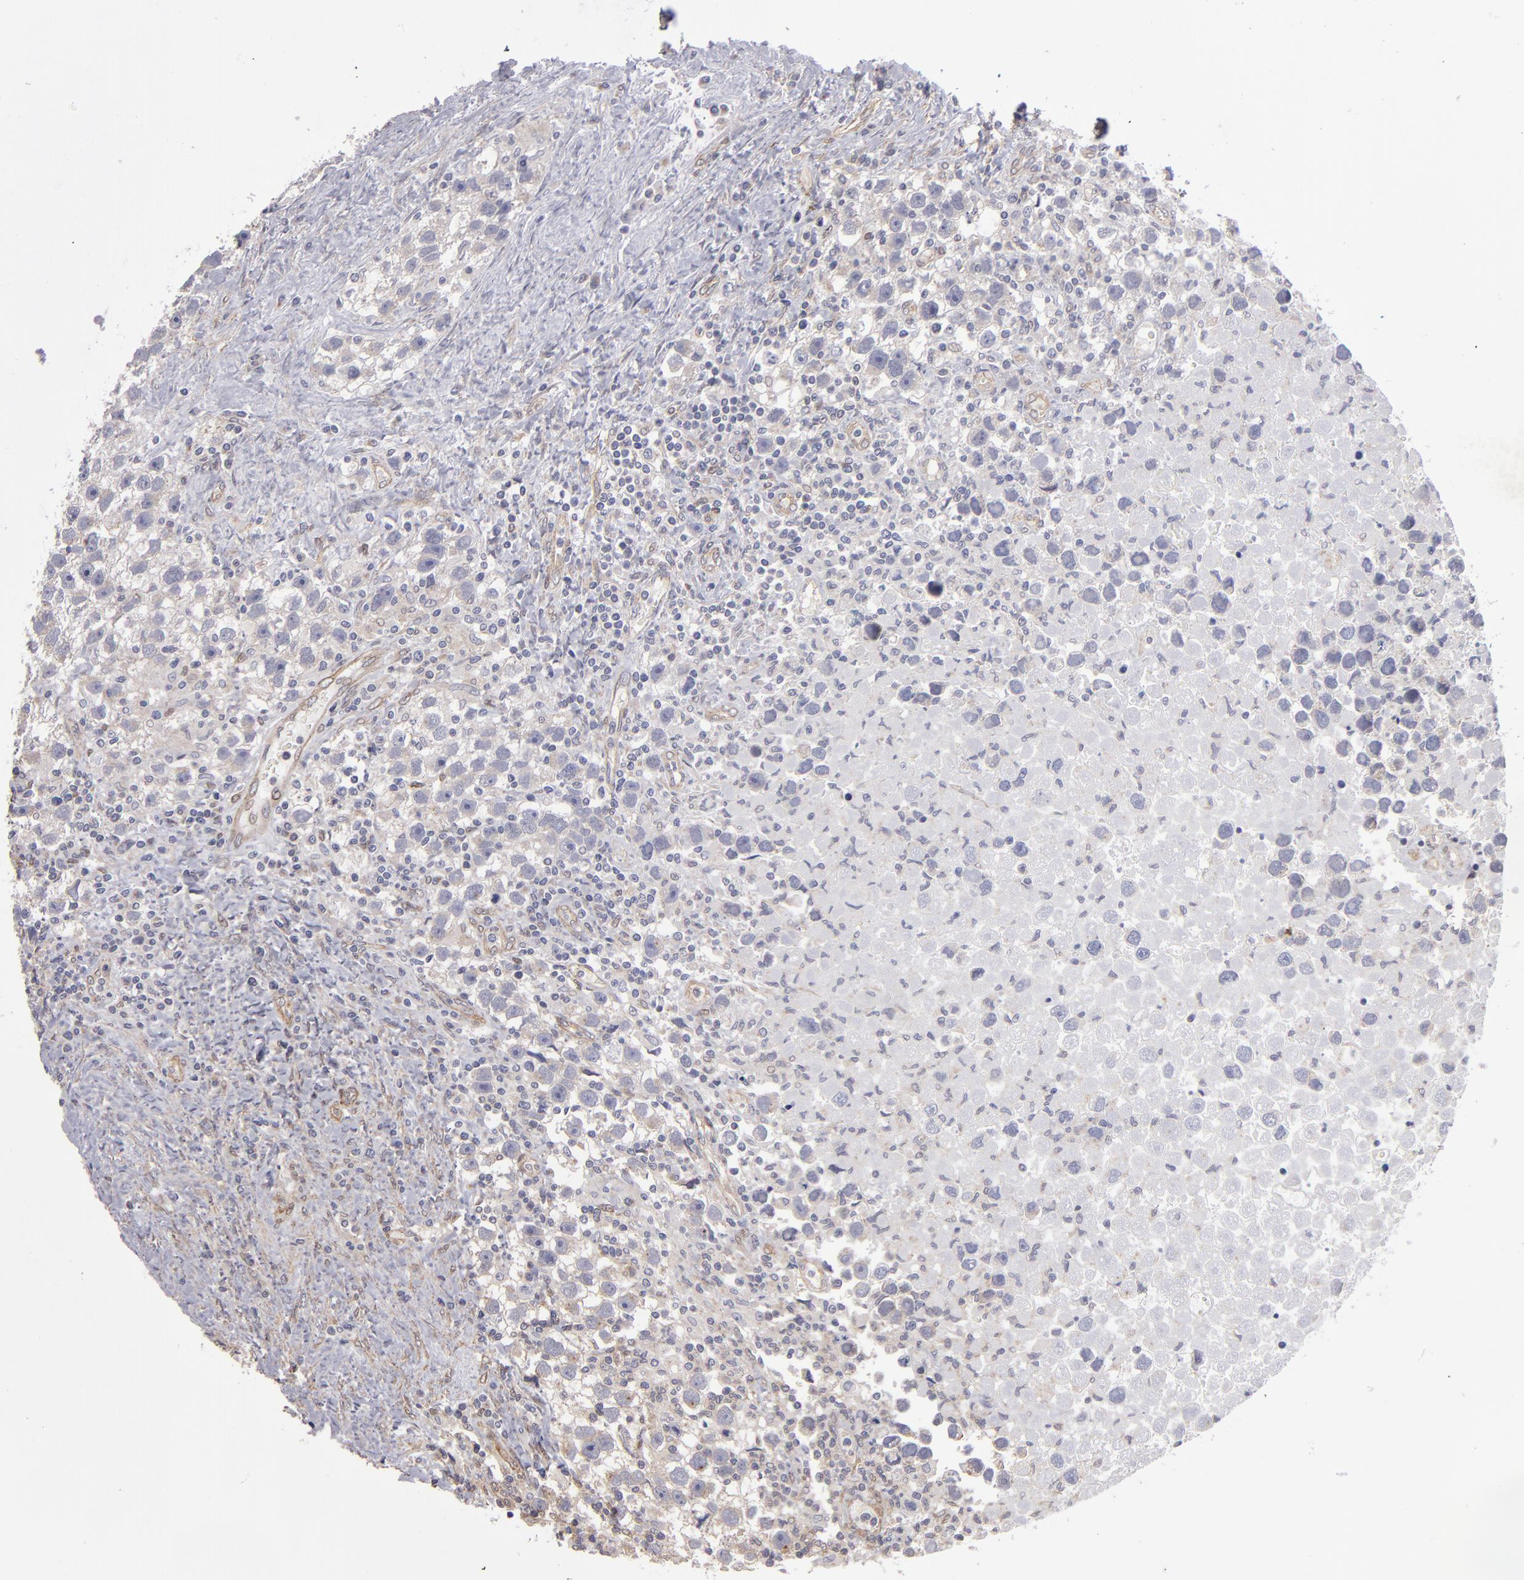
{"staining": {"intensity": "weak", "quantity": ">75%", "location": "cytoplasmic/membranous"}, "tissue": "testis cancer", "cell_type": "Tumor cells", "image_type": "cancer", "snomed": [{"axis": "morphology", "description": "Seminoma, NOS"}, {"axis": "topography", "description": "Testis"}], "caption": "Human testis cancer (seminoma) stained with a protein marker reveals weak staining in tumor cells.", "gene": "NDRG2", "patient": {"sex": "male", "age": 43}}